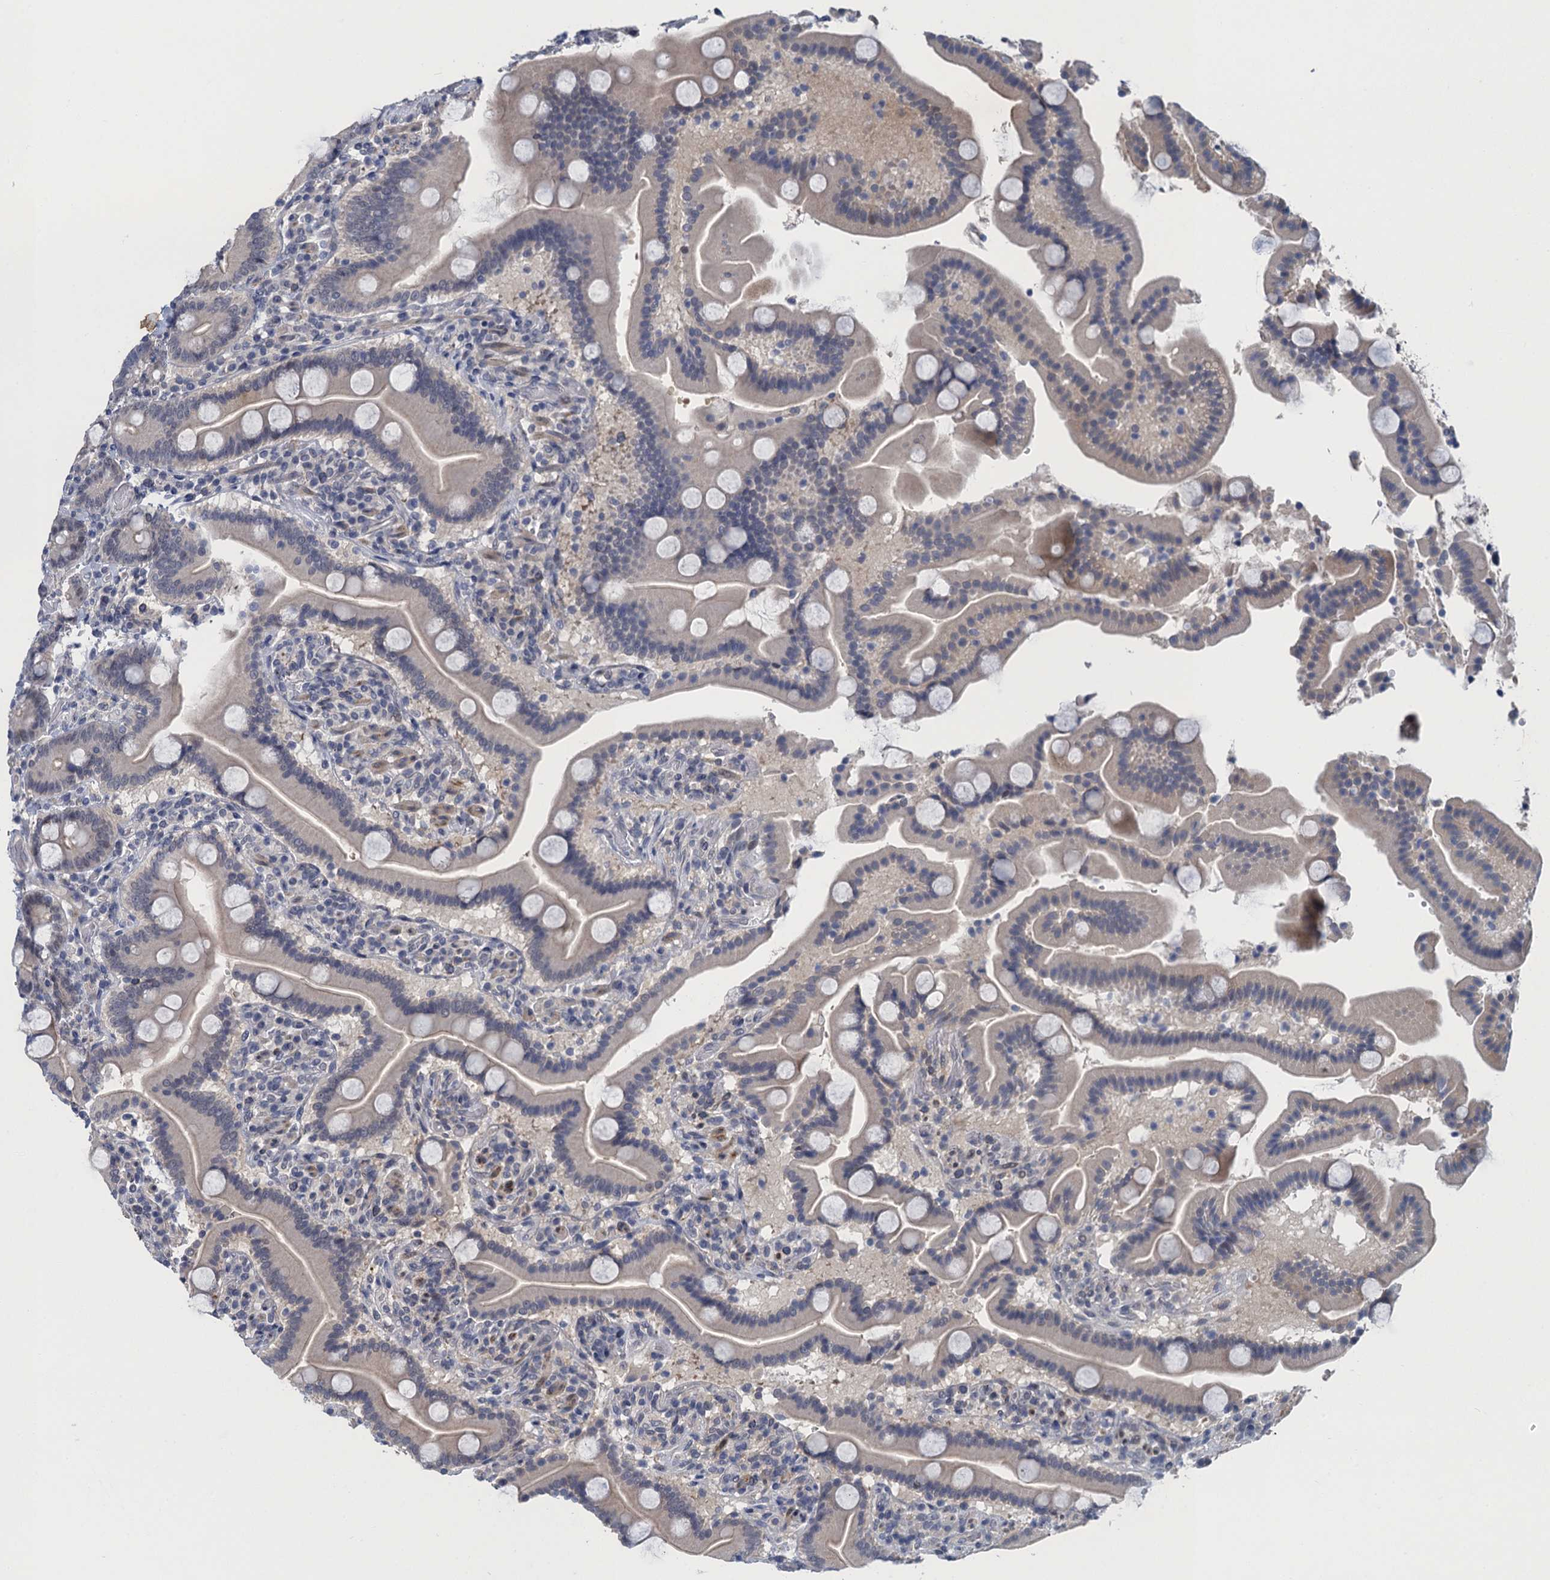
{"staining": {"intensity": "negative", "quantity": "none", "location": "none"}, "tissue": "duodenum", "cell_type": "Glandular cells", "image_type": "normal", "snomed": [{"axis": "morphology", "description": "Normal tissue, NOS"}, {"axis": "topography", "description": "Duodenum"}], "caption": "Immunohistochemical staining of unremarkable human duodenum reveals no significant expression in glandular cells. The staining was performed using DAB (3,3'-diaminobenzidine) to visualize the protein expression in brown, while the nuclei were stained in blue with hematoxylin (Magnification: 20x).", "gene": "MRFAP1", "patient": {"sex": "male", "age": 55}}